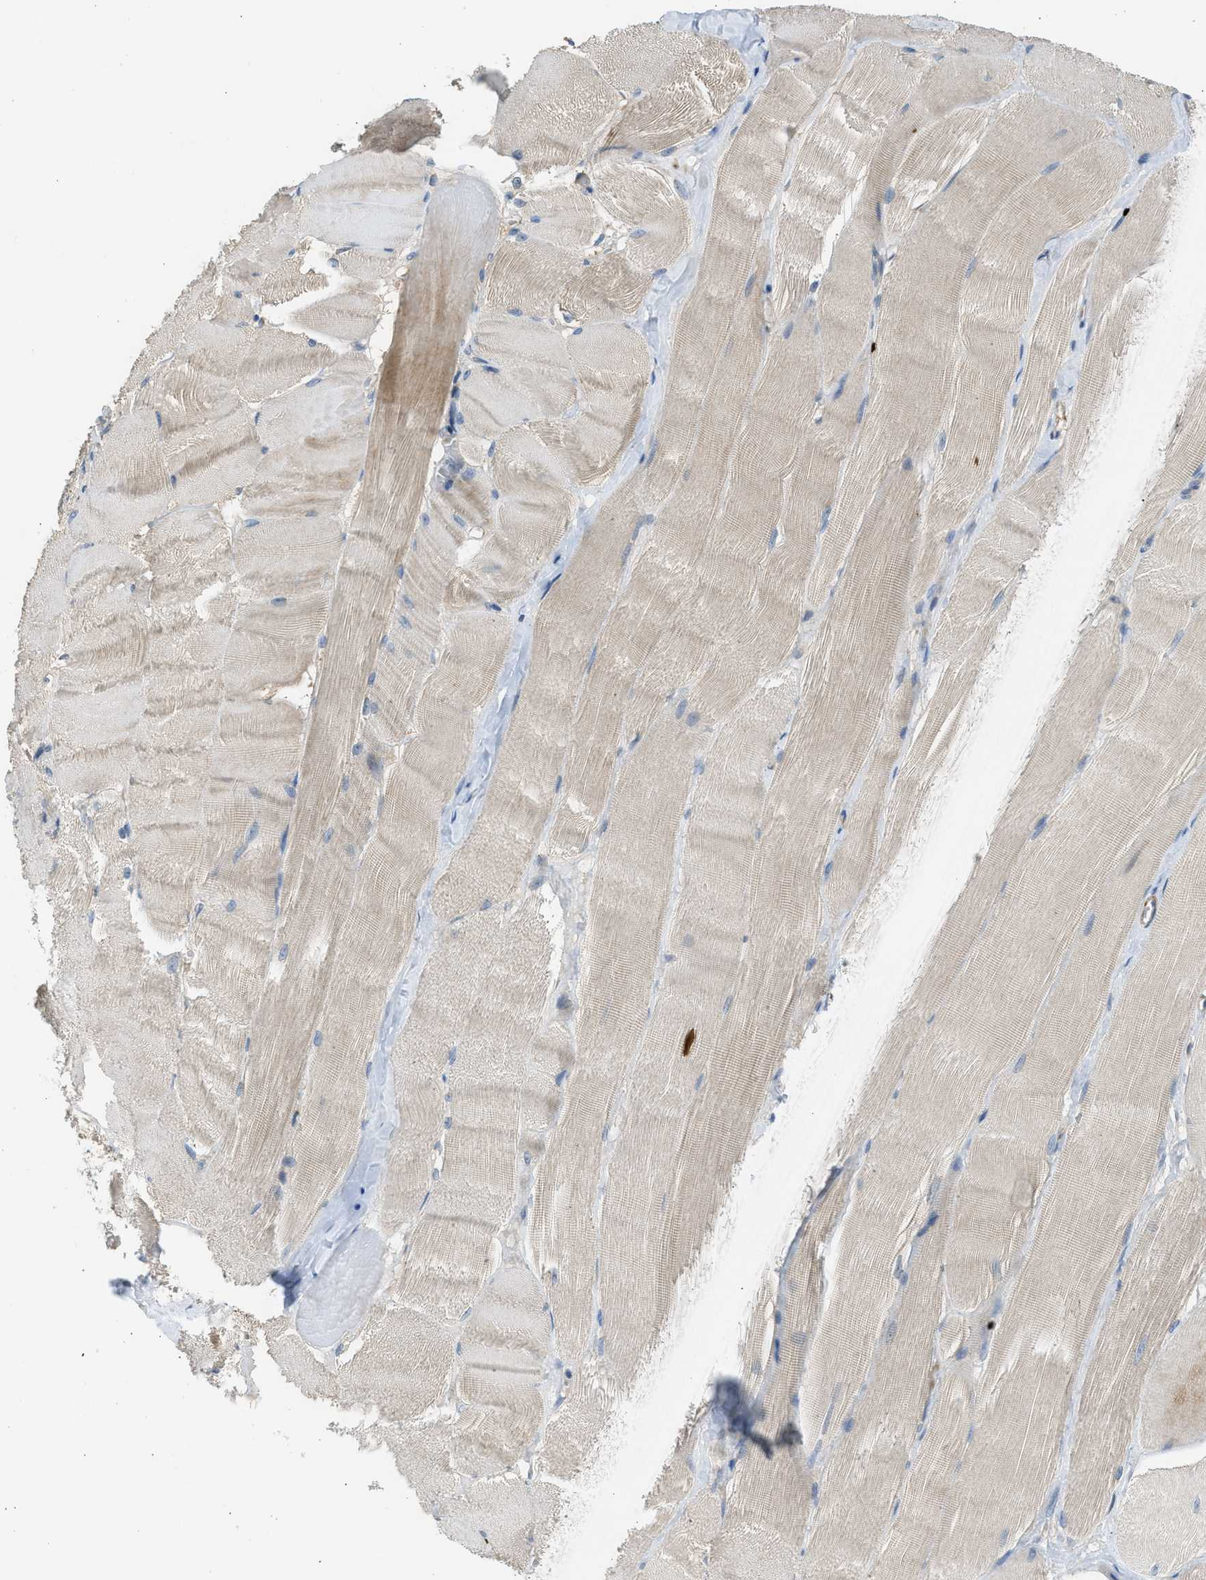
{"staining": {"intensity": "weak", "quantity": "<25%", "location": "cytoplasmic/membranous"}, "tissue": "skeletal muscle", "cell_type": "Myocytes", "image_type": "normal", "snomed": [{"axis": "morphology", "description": "Normal tissue, NOS"}, {"axis": "morphology", "description": "Squamous cell carcinoma, NOS"}, {"axis": "topography", "description": "Skeletal muscle"}], "caption": "The immunohistochemistry histopathology image has no significant staining in myocytes of skeletal muscle. (Immunohistochemistry (ihc), brightfield microscopy, high magnification).", "gene": "PCNX3", "patient": {"sex": "male", "age": 51}}